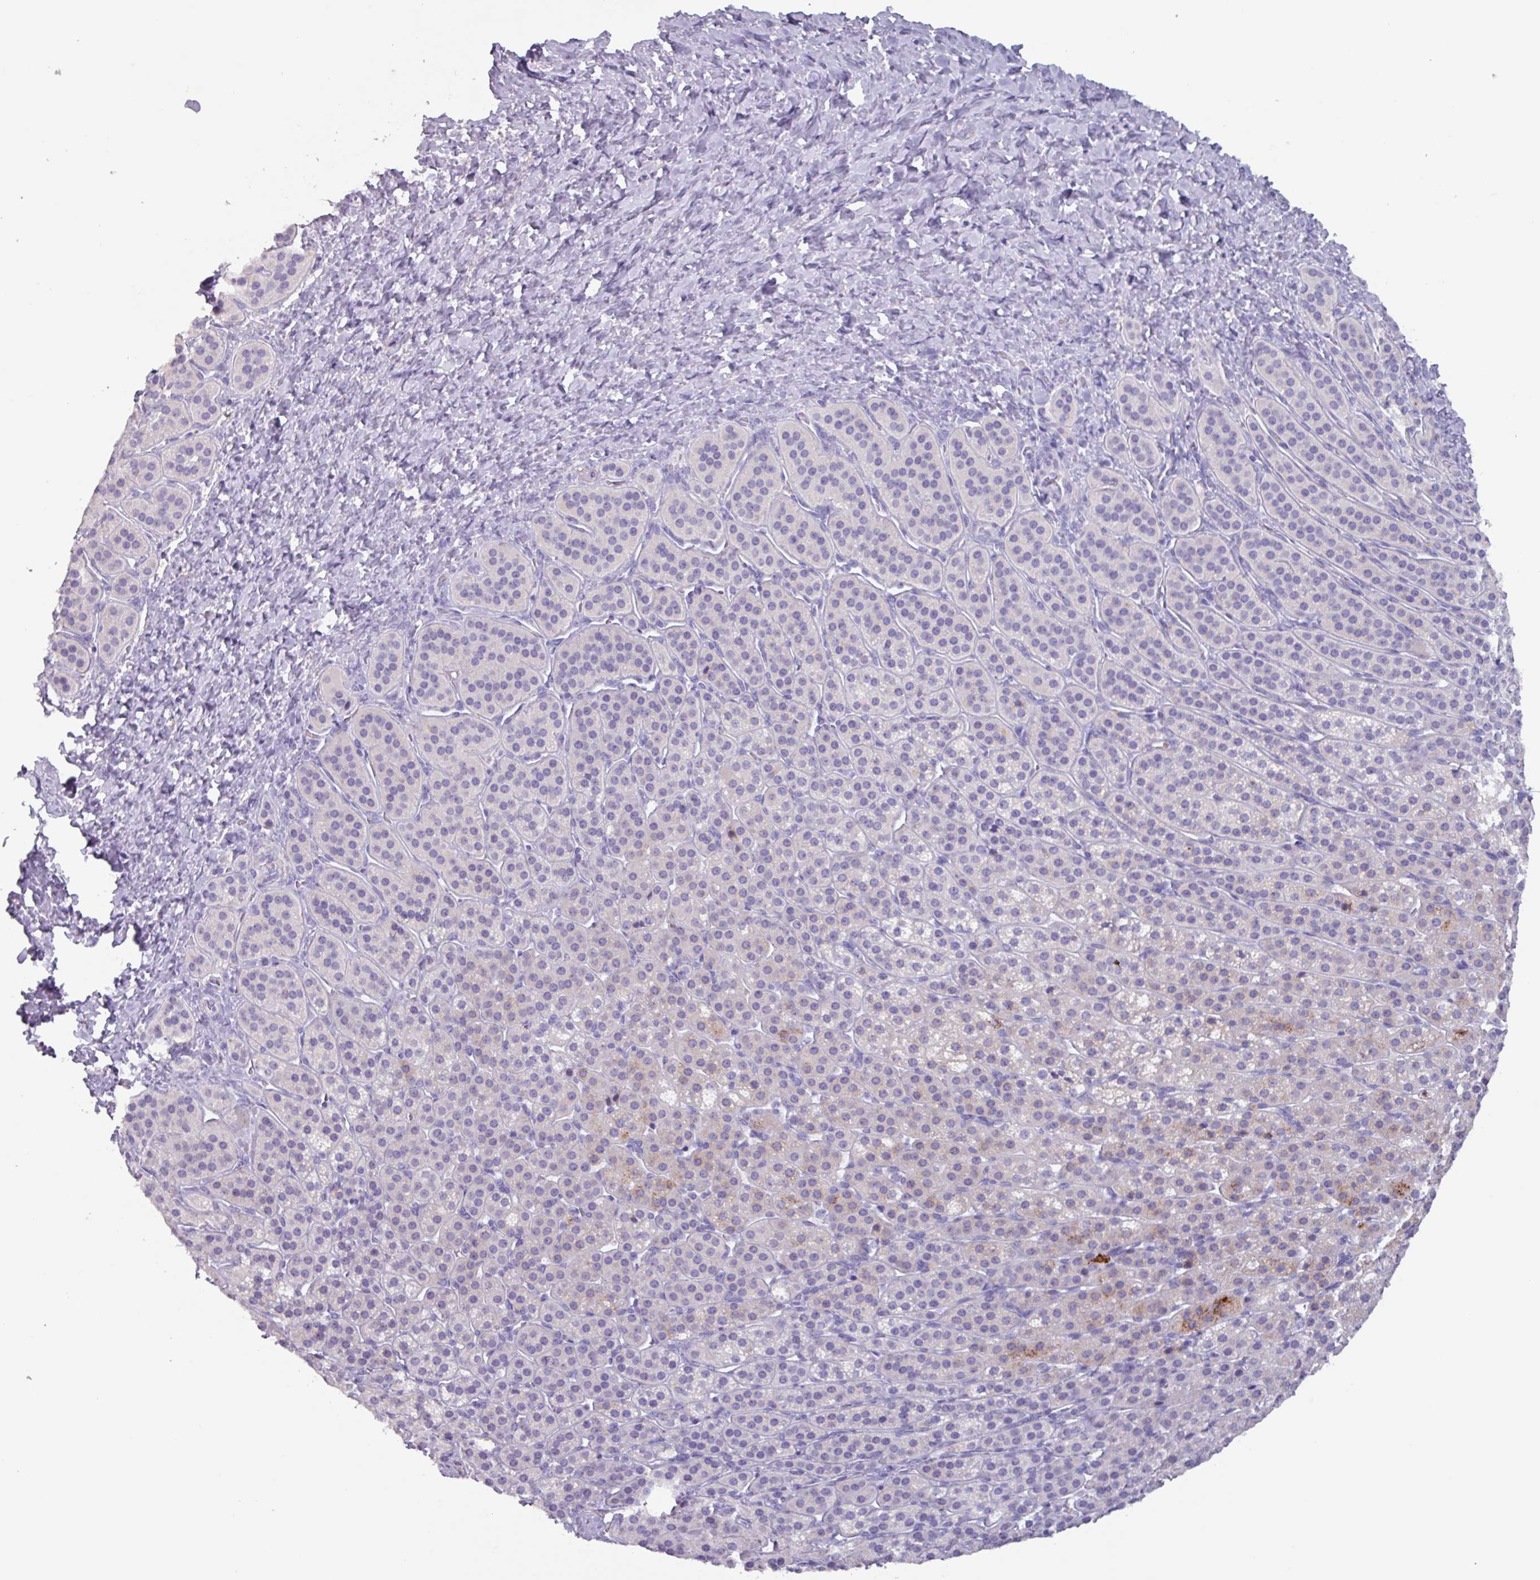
{"staining": {"intensity": "moderate", "quantity": "<25%", "location": "cytoplasmic/membranous"}, "tissue": "adrenal gland", "cell_type": "Glandular cells", "image_type": "normal", "snomed": [{"axis": "morphology", "description": "Normal tissue, NOS"}, {"axis": "topography", "description": "Adrenal gland"}], "caption": "Unremarkable adrenal gland was stained to show a protein in brown. There is low levels of moderate cytoplasmic/membranous positivity in about <25% of glandular cells. (Brightfield microscopy of DAB IHC at high magnification).", "gene": "OR2T10", "patient": {"sex": "female", "age": 41}}